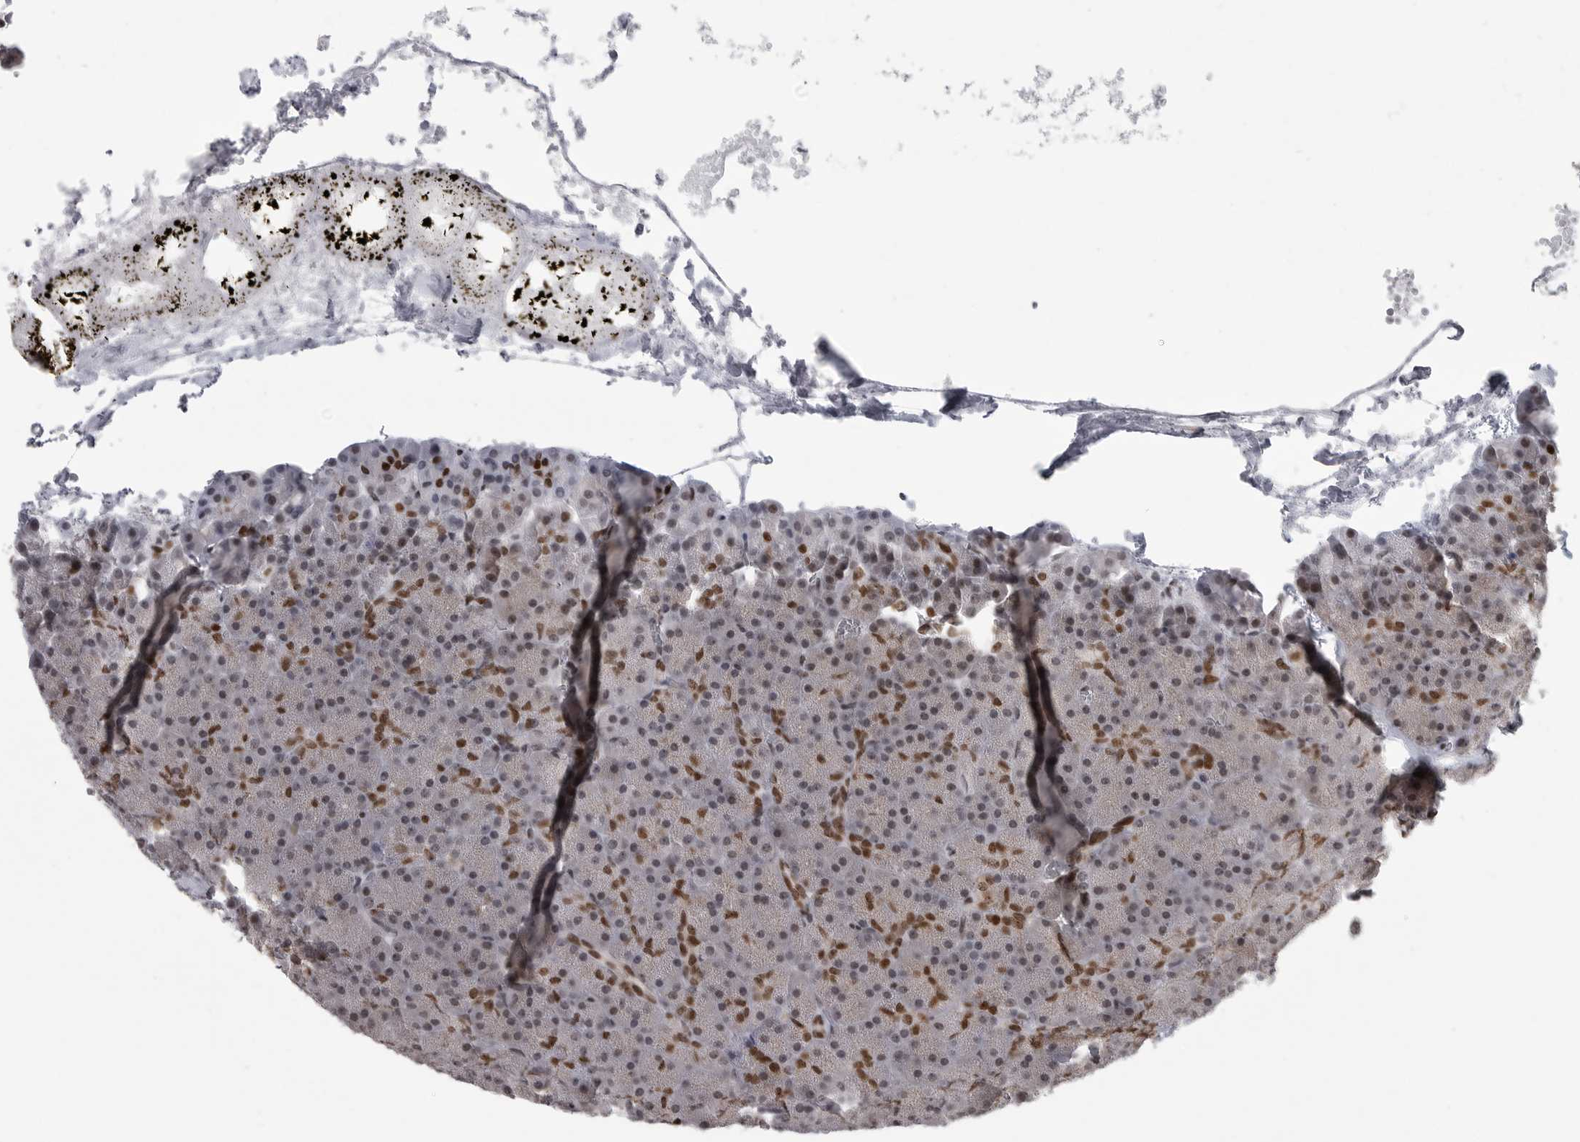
{"staining": {"intensity": "moderate", "quantity": "25%-75%", "location": "nuclear"}, "tissue": "pancreas", "cell_type": "Exocrine glandular cells", "image_type": "normal", "snomed": [{"axis": "morphology", "description": "Normal tissue, NOS"}, {"axis": "morphology", "description": "Carcinoid, malignant, NOS"}, {"axis": "topography", "description": "Pancreas"}], "caption": "This is an image of IHC staining of benign pancreas, which shows moderate positivity in the nuclear of exocrine glandular cells.", "gene": "YAF2", "patient": {"sex": "female", "age": 35}}